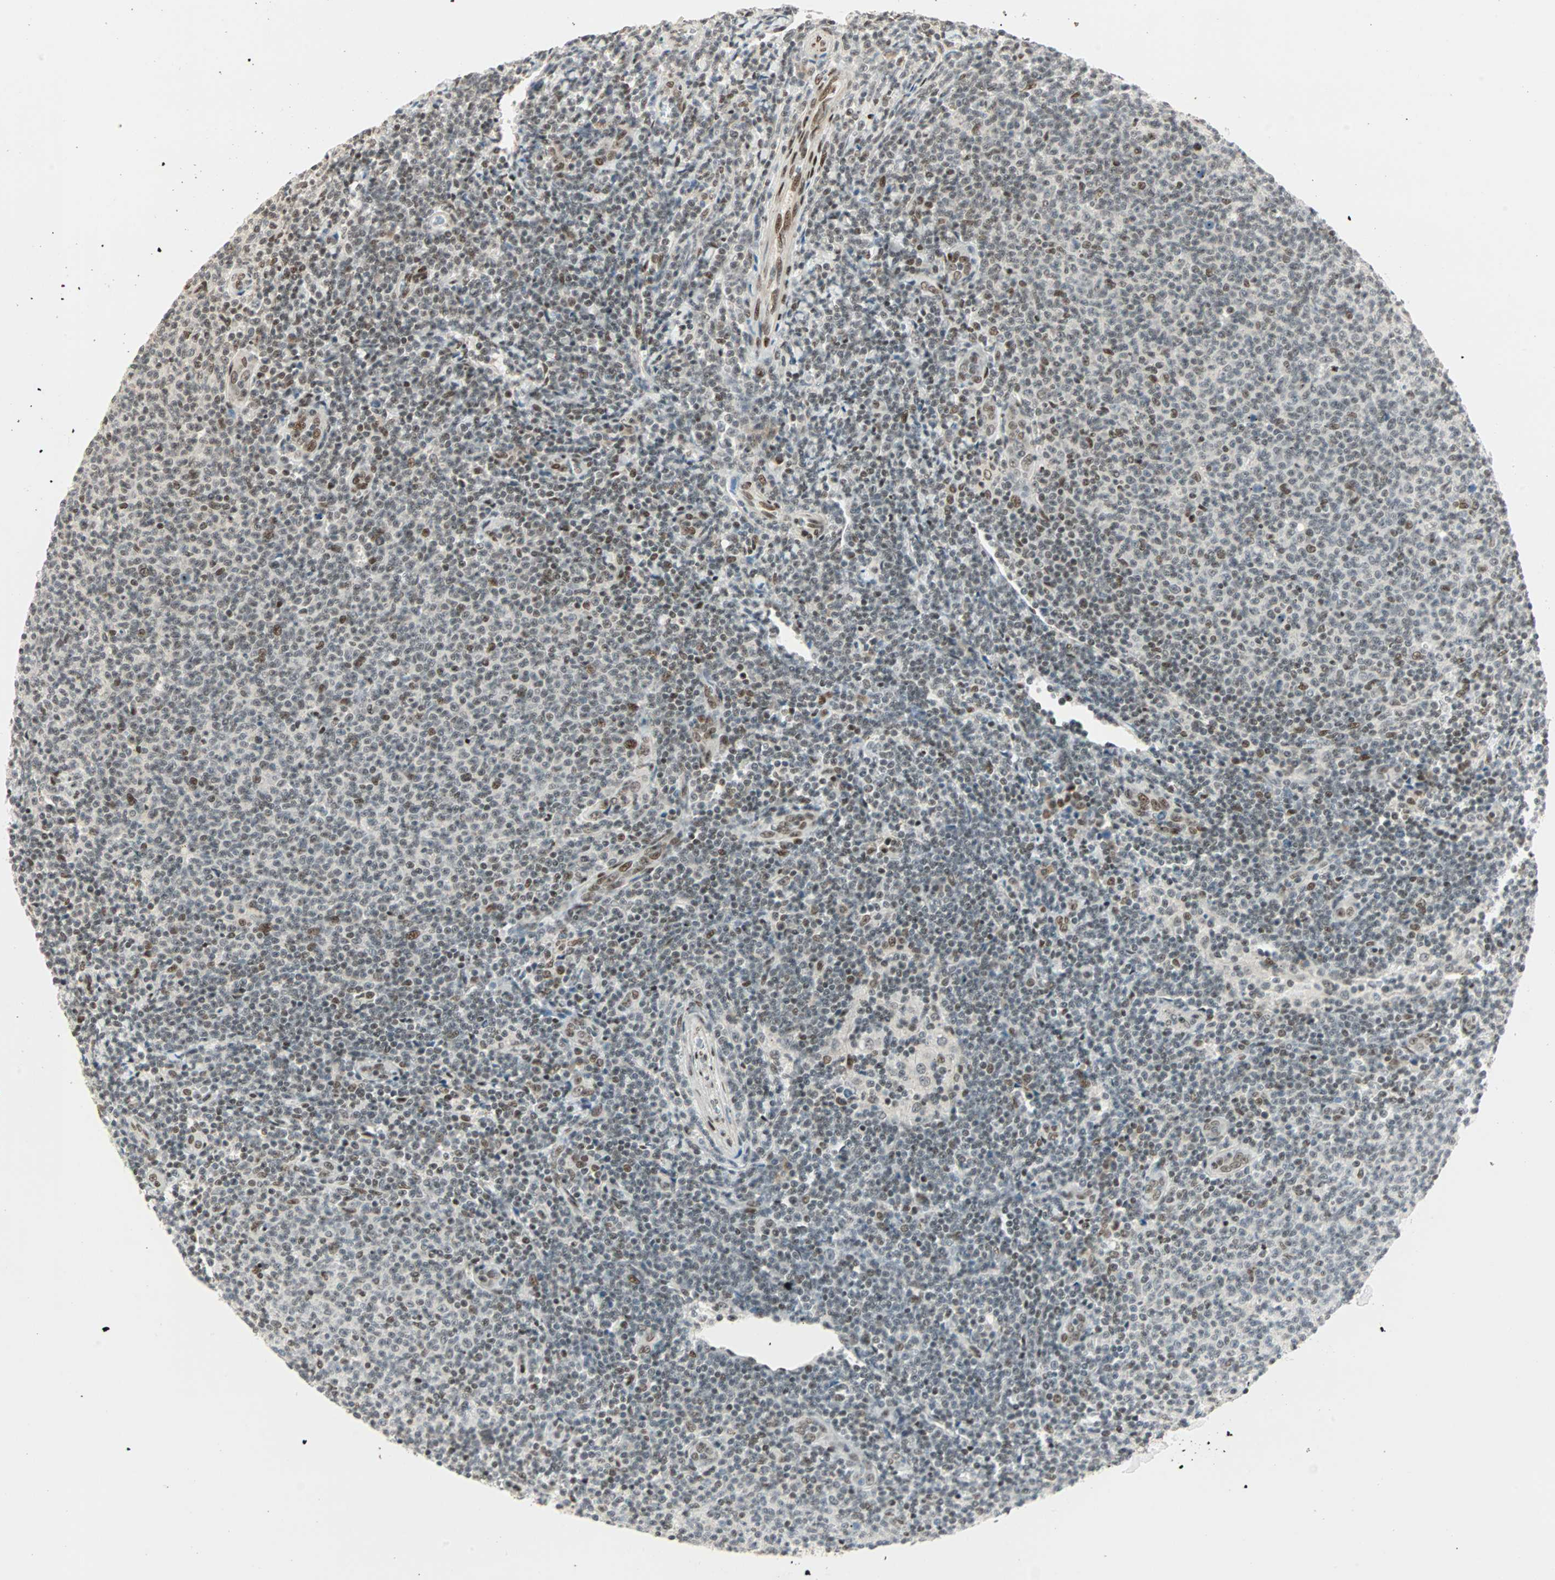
{"staining": {"intensity": "moderate", "quantity": "25%-75%", "location": "nuclear"}, "tissue": "lymphoma", "cell_type": "Tumor cells", "image_type": "cancer", "snomed": [{"axis": "morphology", "description": "Malignant lymphoma, non-Hodgkin's type, Low grade"}, {"axis": "topography", "description": "Lymph node"}], "caption": "An IHC histopathology image of neoplastic tissue is shown. Protein staining in brown labels moderate nuclear positivity in low-grade malignant lymphoma, non-Hodgkin's type within tumor cells.", "gene": "BLM", "patient": {"sex": "male", "age": 66}}